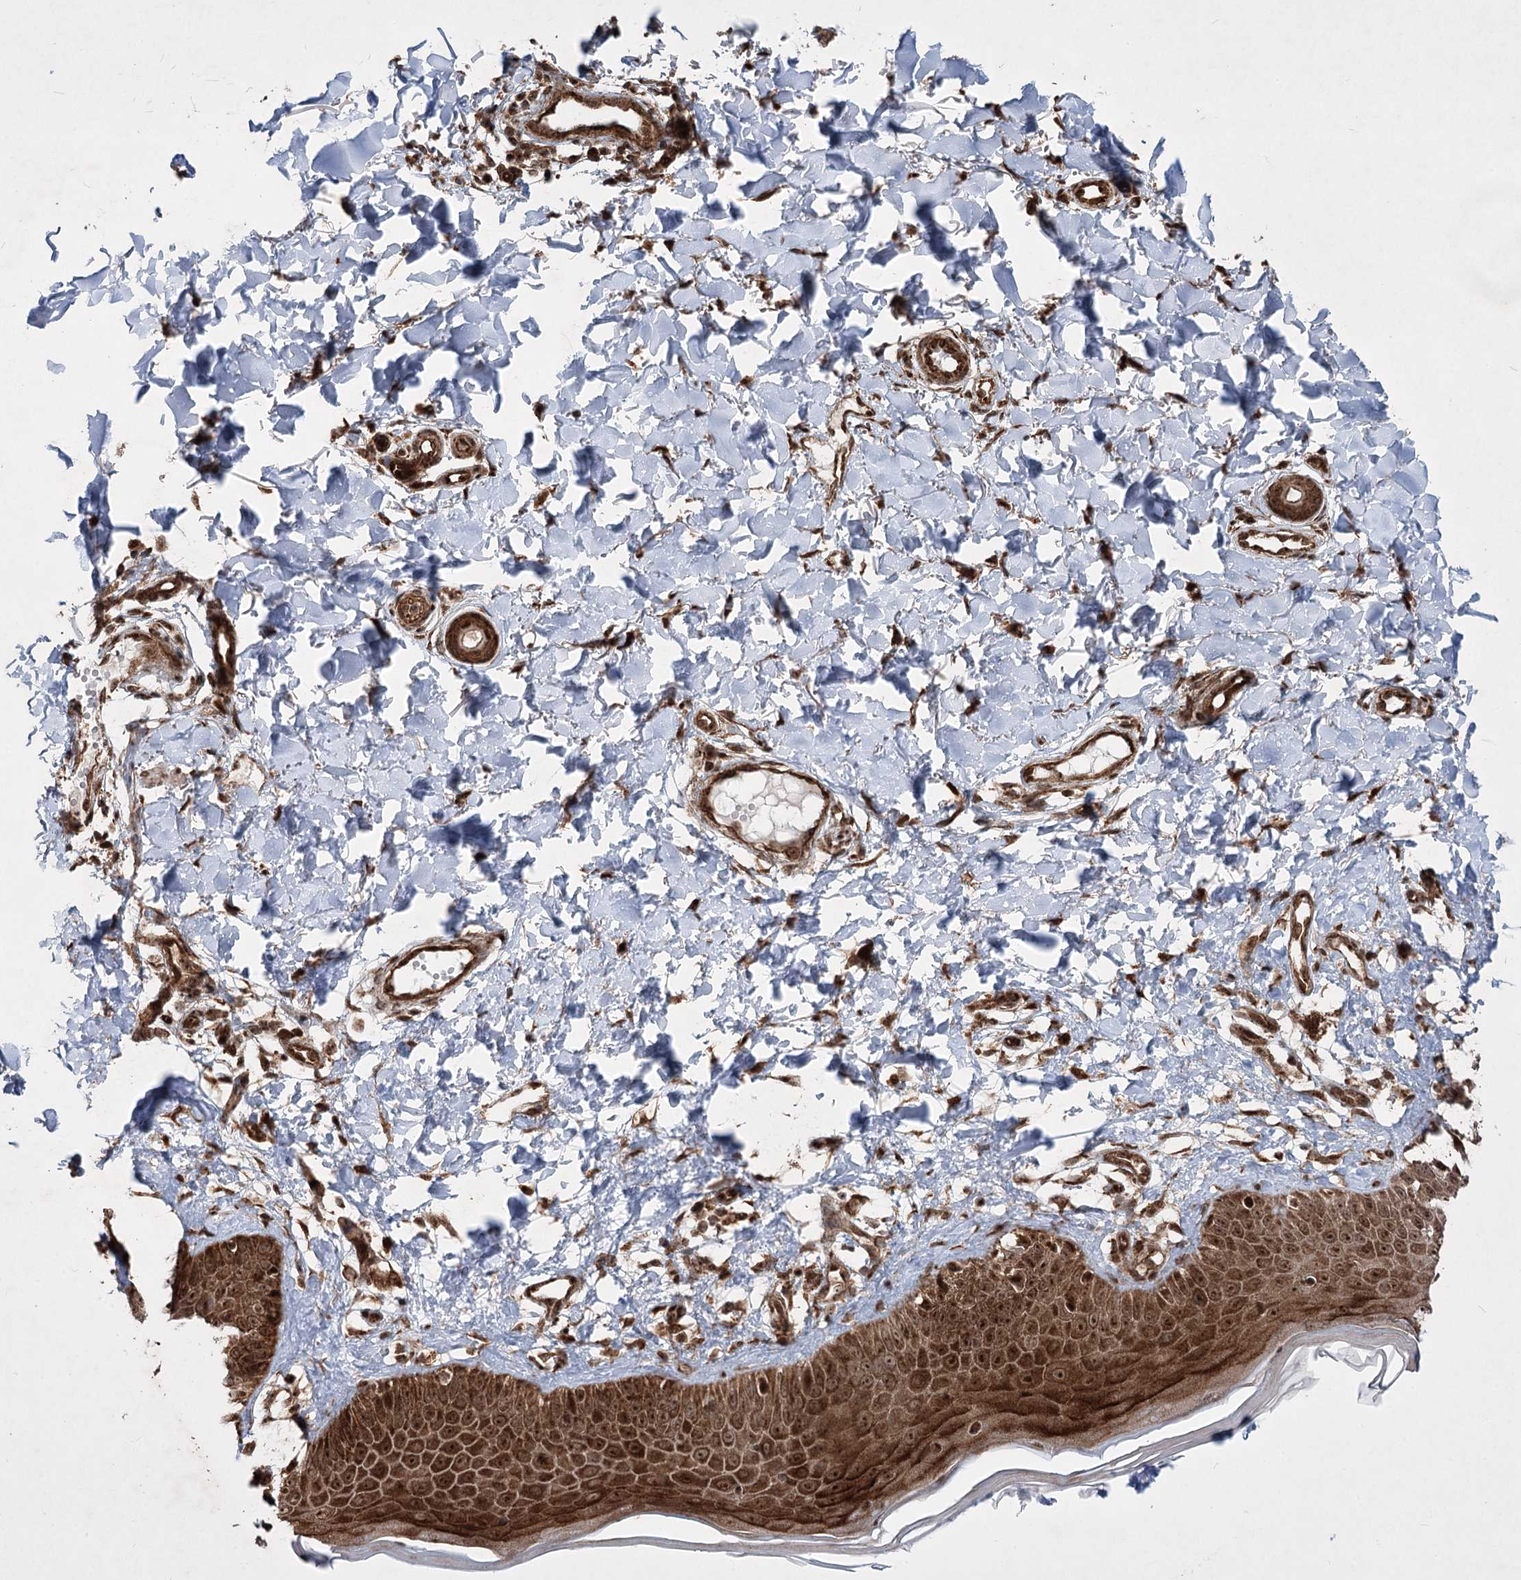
{"staining": {"intensity": "strong", "quantity": ">75%", "location": "cytoplasmic/membranous,nuclear"}, "tissue": "skin", "cell_type": "Fibroblasts", "image_type": "normal", "snomed": [{"axis": "morphology", "description": "Normal tissue, NOS"}, {"axis": "topography", "description": "Skin"}], "caption": "Immunohistochemistry (IHC) histopathology image of benign human skin stained for a protein (brown), which reveals high levels of strong cytoplasmic/membranous,nuclear staining in about >75% of fibroblasts.", "gene": "SERINC5", "patient": {"sex": "male", "age": 52}}